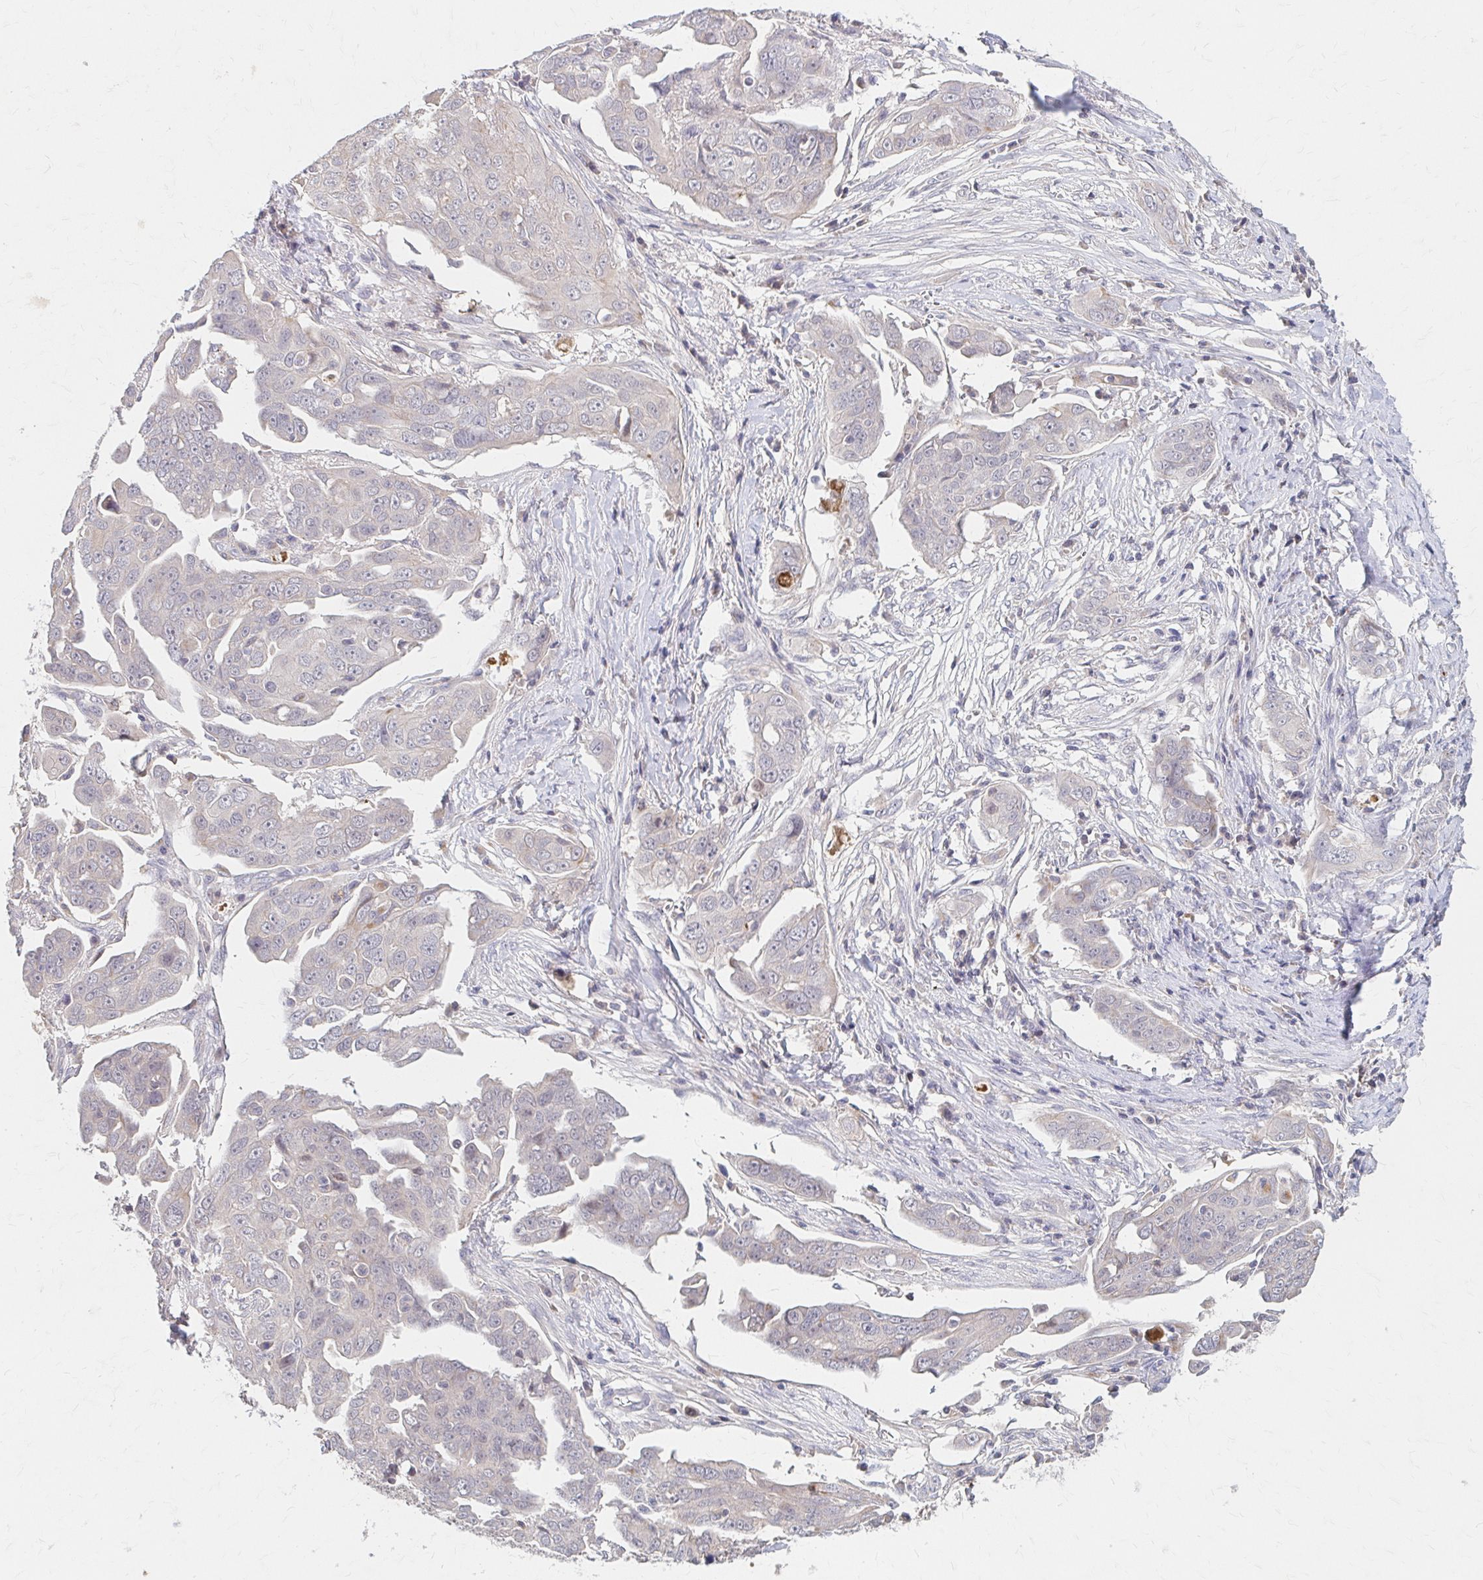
{"staining": {"intensity": "negative", "quantity": "none", "location": "none"}, "tissue": "ovarian cancer", "cell_type": "Tumor cells", "image_type": "cancer", "snomed": [{"axis": "morphology", "description": "Carcinoma, endometroid"}, {"axis": "topography", "description": "Ovary"}], "caption": "DAB immunohistochemical staining of ovarian cancer reveals no significant expression in tumor cells.", "gene": "HMGCS2", "patient": {"sex": "female", "age": 70}}